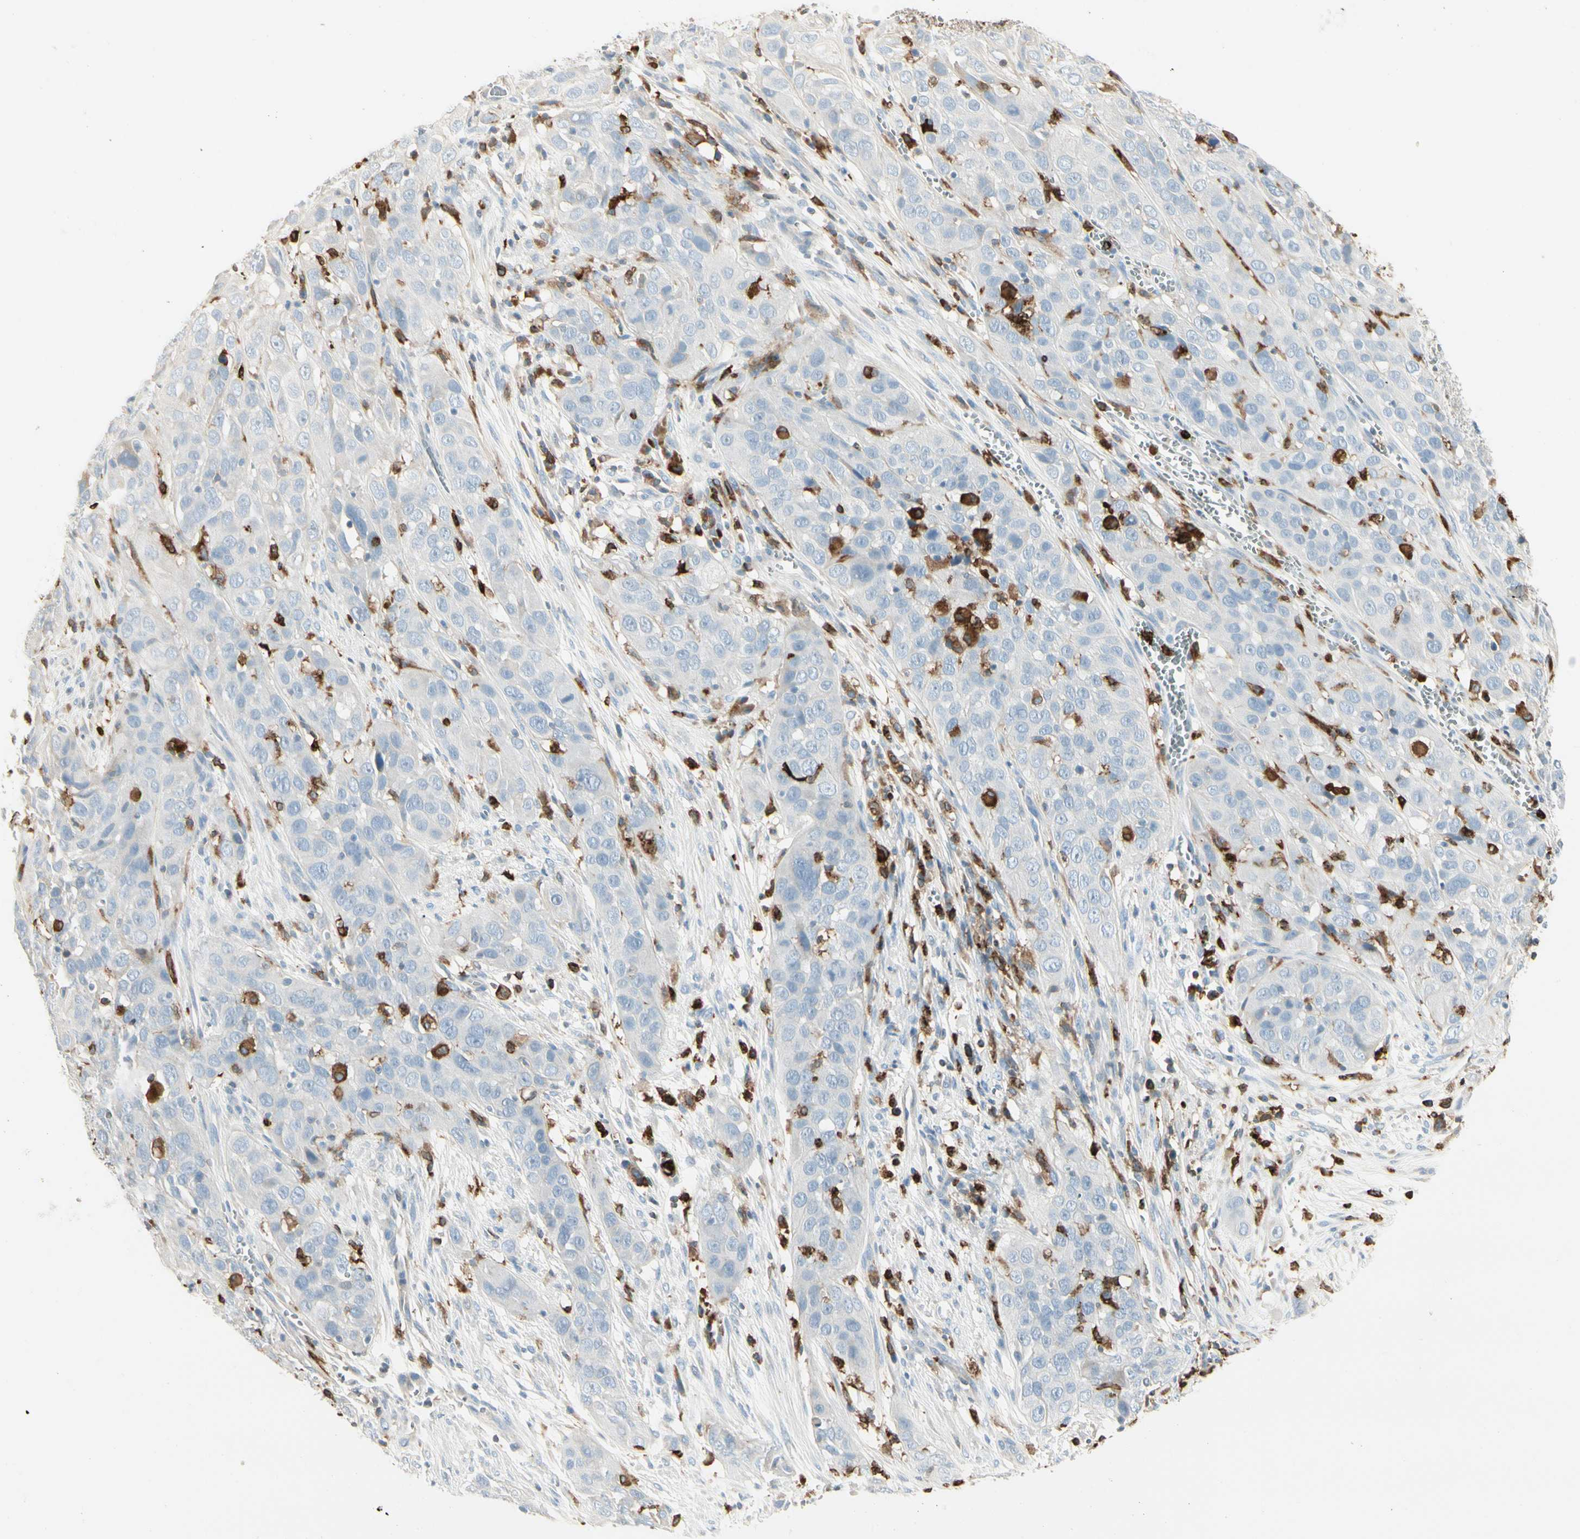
{"staining": {"intensity": "negative", "quantity": "none", "location": "none"}, "tissue": "cervical cancer", "cell_type": "Tumor cells", "image_type": "cancer", "snomed": [{"axis": "morphology", "description": "Squamous cell carcinoma, NOS"}, {"axis": "topography", "description": "Cervix"}], "caption": "DAB (3,3'-diaminobenzidine) immunohistochemical staining of cervical squamous cell carcinoma reveals no significant positivity in tumor cells.", "gene": "ITGB2", "patient": {"sex": "female", "age": 32}}